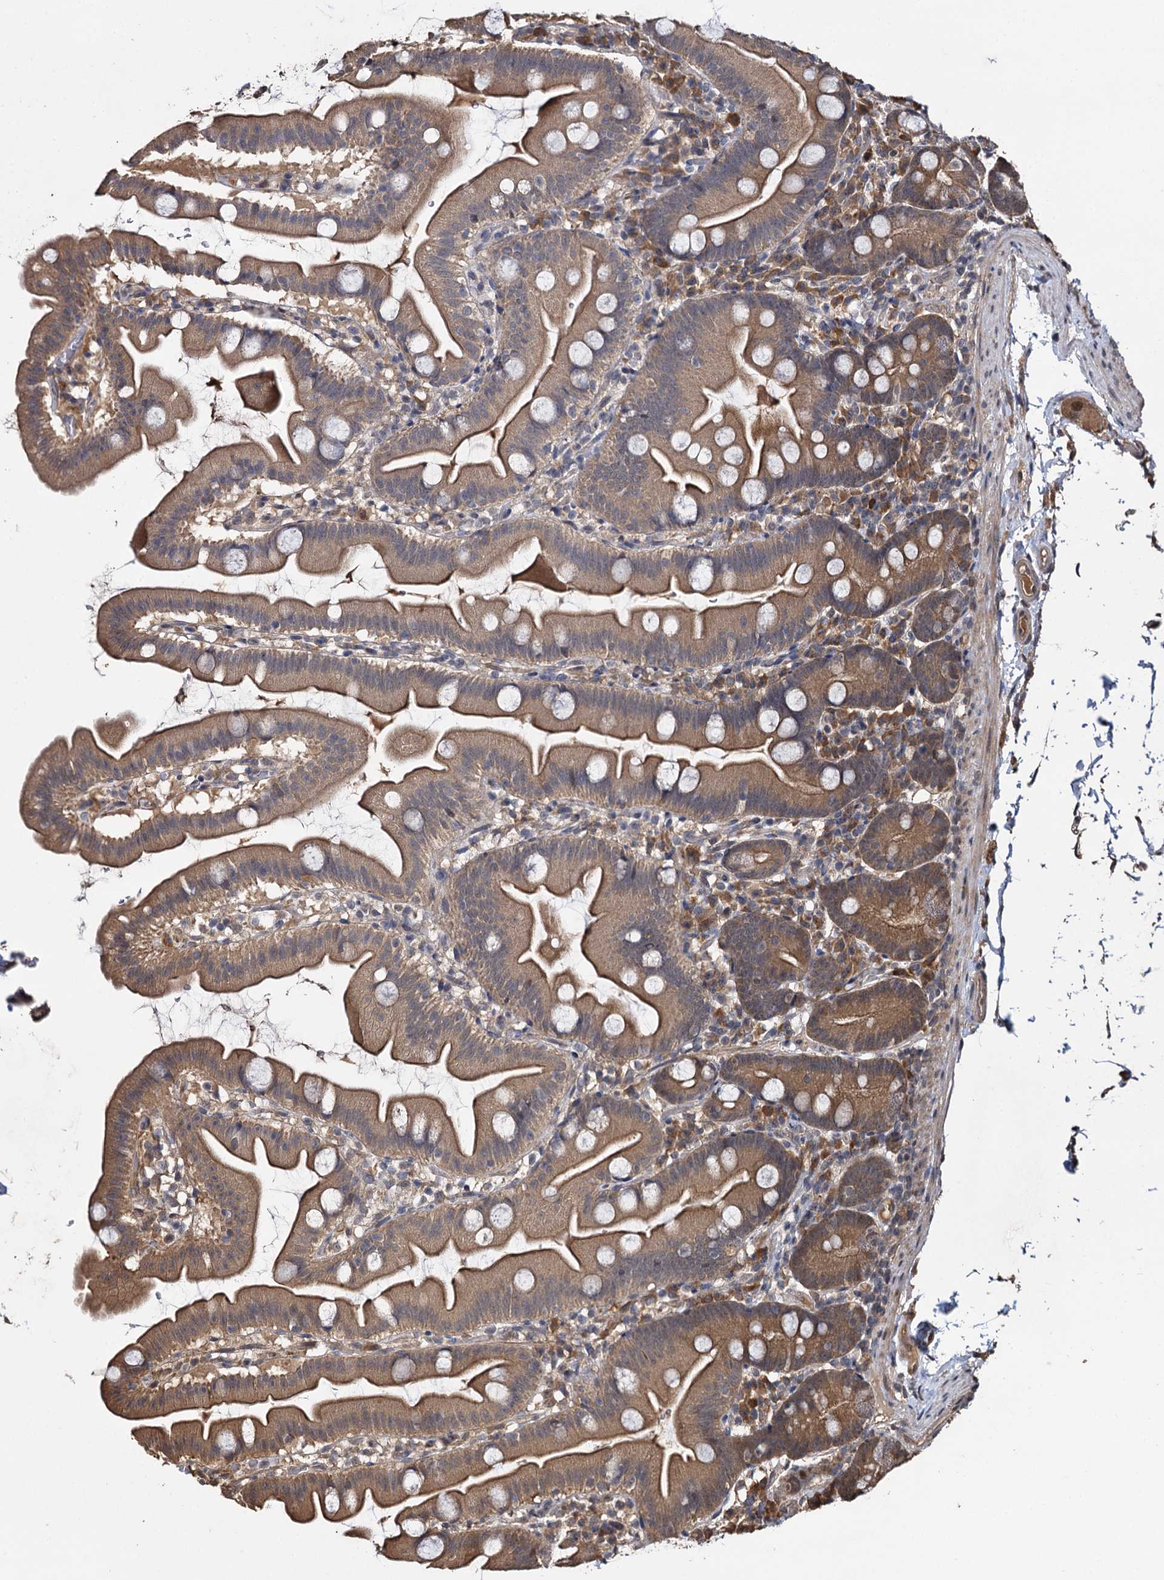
{"staining": {"intensity": "moderate", "quantity": ">75%", "location": "cytoplasmic/membranous"}, "tissue": "small intestine", "cell_type": "Glandular cells", "image_type": "normal", "snomed": [{"axis": "morphology", "description": "Normal tissue, NOS"}, {"axis": "topography", "description": "Small intestine"}], "caption": "A brown stain shows moderate cytoplasmic/membranous expression of a protein in glandular cells of normal small intestine.", "gene": "SLC46A3", "patient": {"sex": "female", "age": 68}}